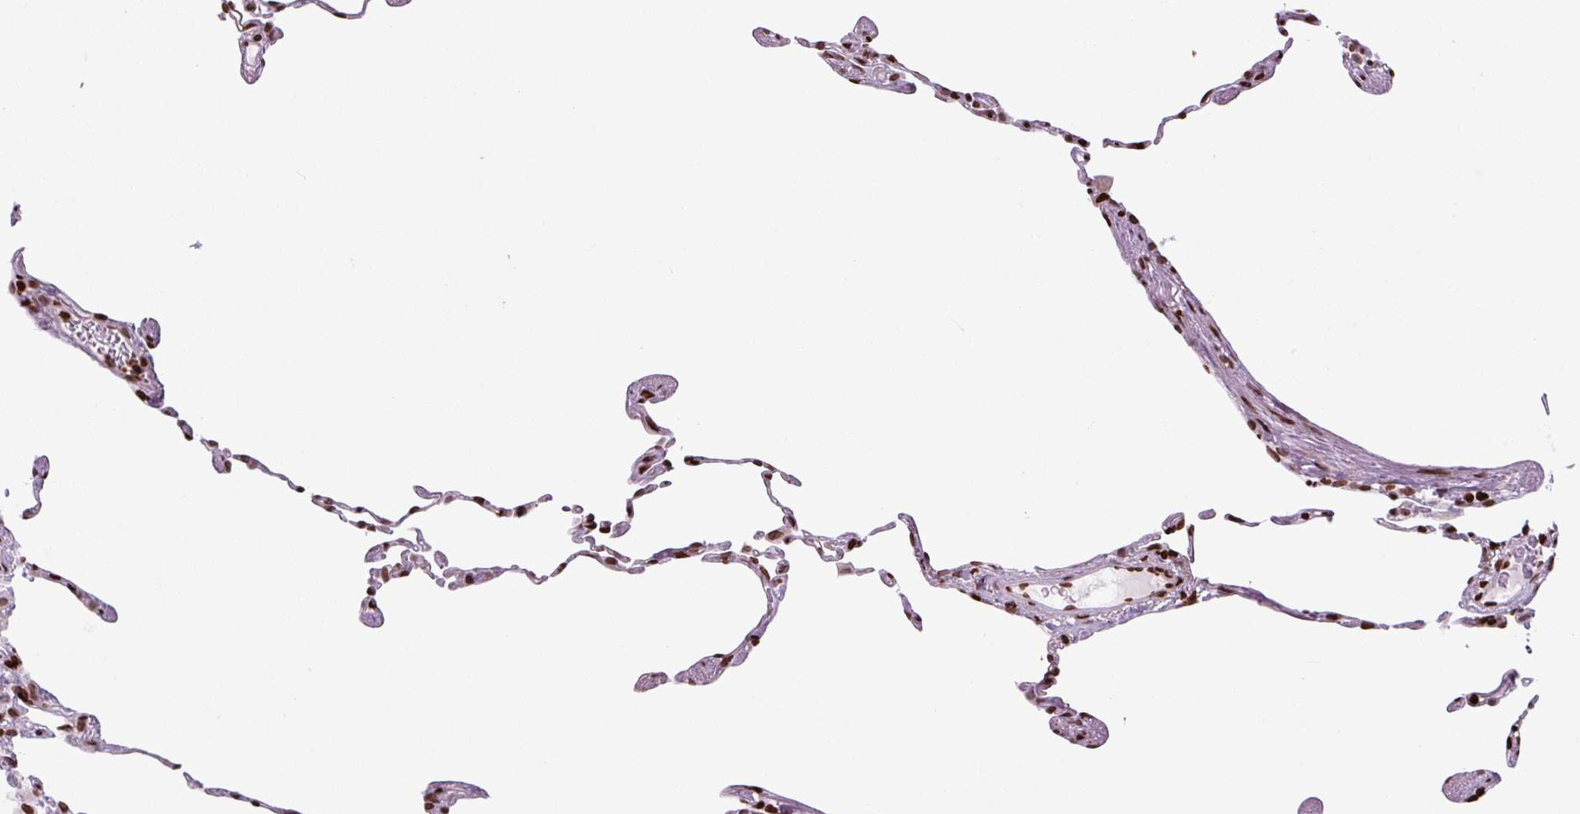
{"staining": {"intensity": "strong", "quantity": "25%-75%", "location": "nuclear"}, "tissue": "lung", "cell_type": "Alveolar cells", "image_type": "normal", "snomed": [{"axis": "morphology", "description": "Normal tissue, NOS"}, {"axis": "topography", "description": "Lung"}], "caption": "A high-resolution histopathology image shows immunohistochemistry (IHC) staining of unremarkable lung, which exhibits strong nuclear positivity in approximately 25%-75% of alveolar cells.", "gene": "H1", "patient": {"sex": "female", "age": 57}}